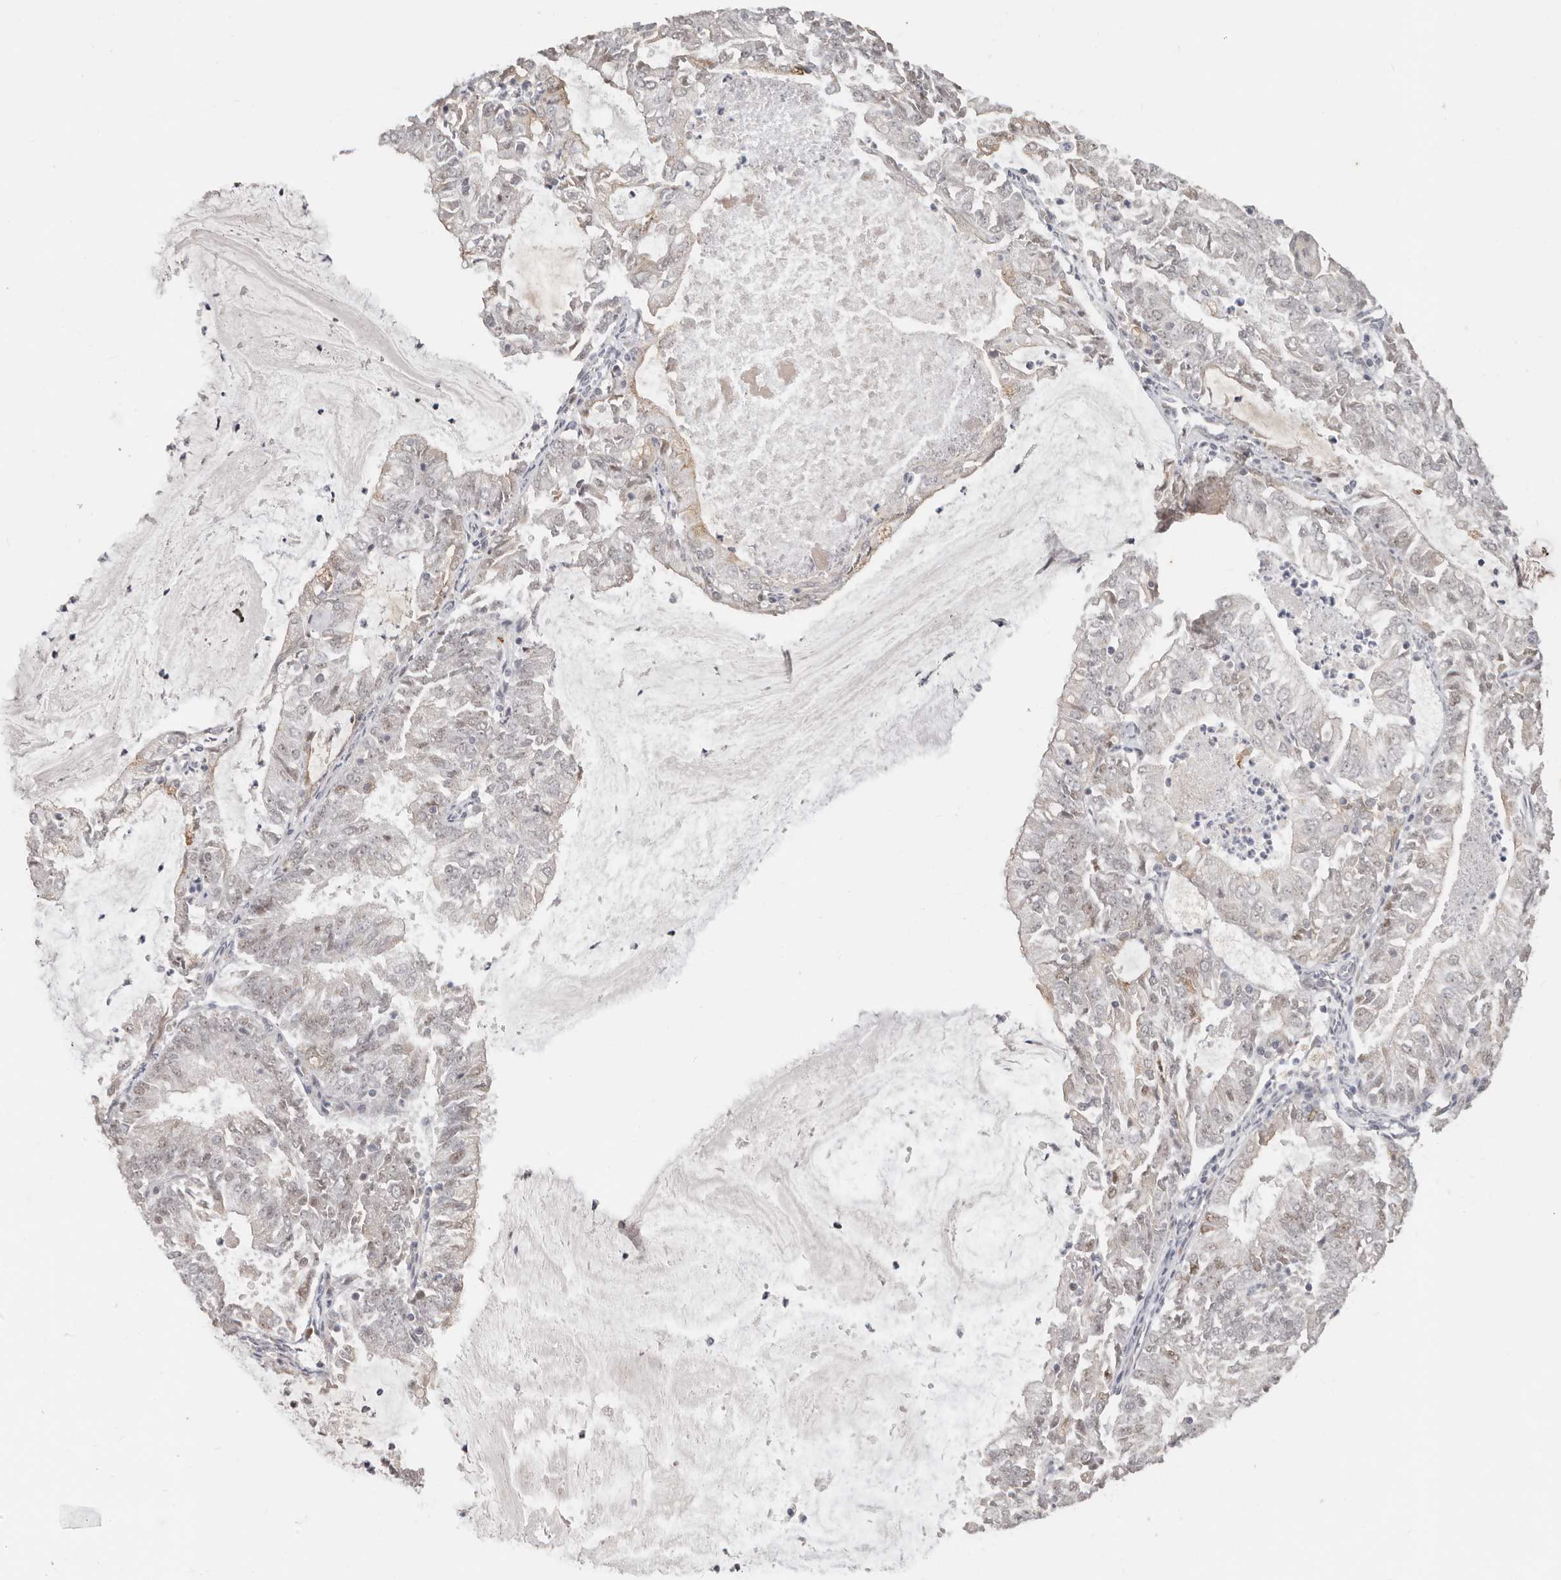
{"staining": {"intensity": "weak", "quantity": "<25%", "location": "nuclear"}, "tissue": "endometrial cancer", "cell_type": "Tumor cells", "image_type": "cancer", "snomed": [{"axis": "morphology", "description": "Adenocarcinoma, NOS"}, {"axis": "topography", "description": "Endometrium"}], "caption": "The histopathology image exhibits no staining of tumor cells in adenocarcinoma (endometrial).", "gene": "RFC2", "patient": {"sex": "female", "age": 57}}